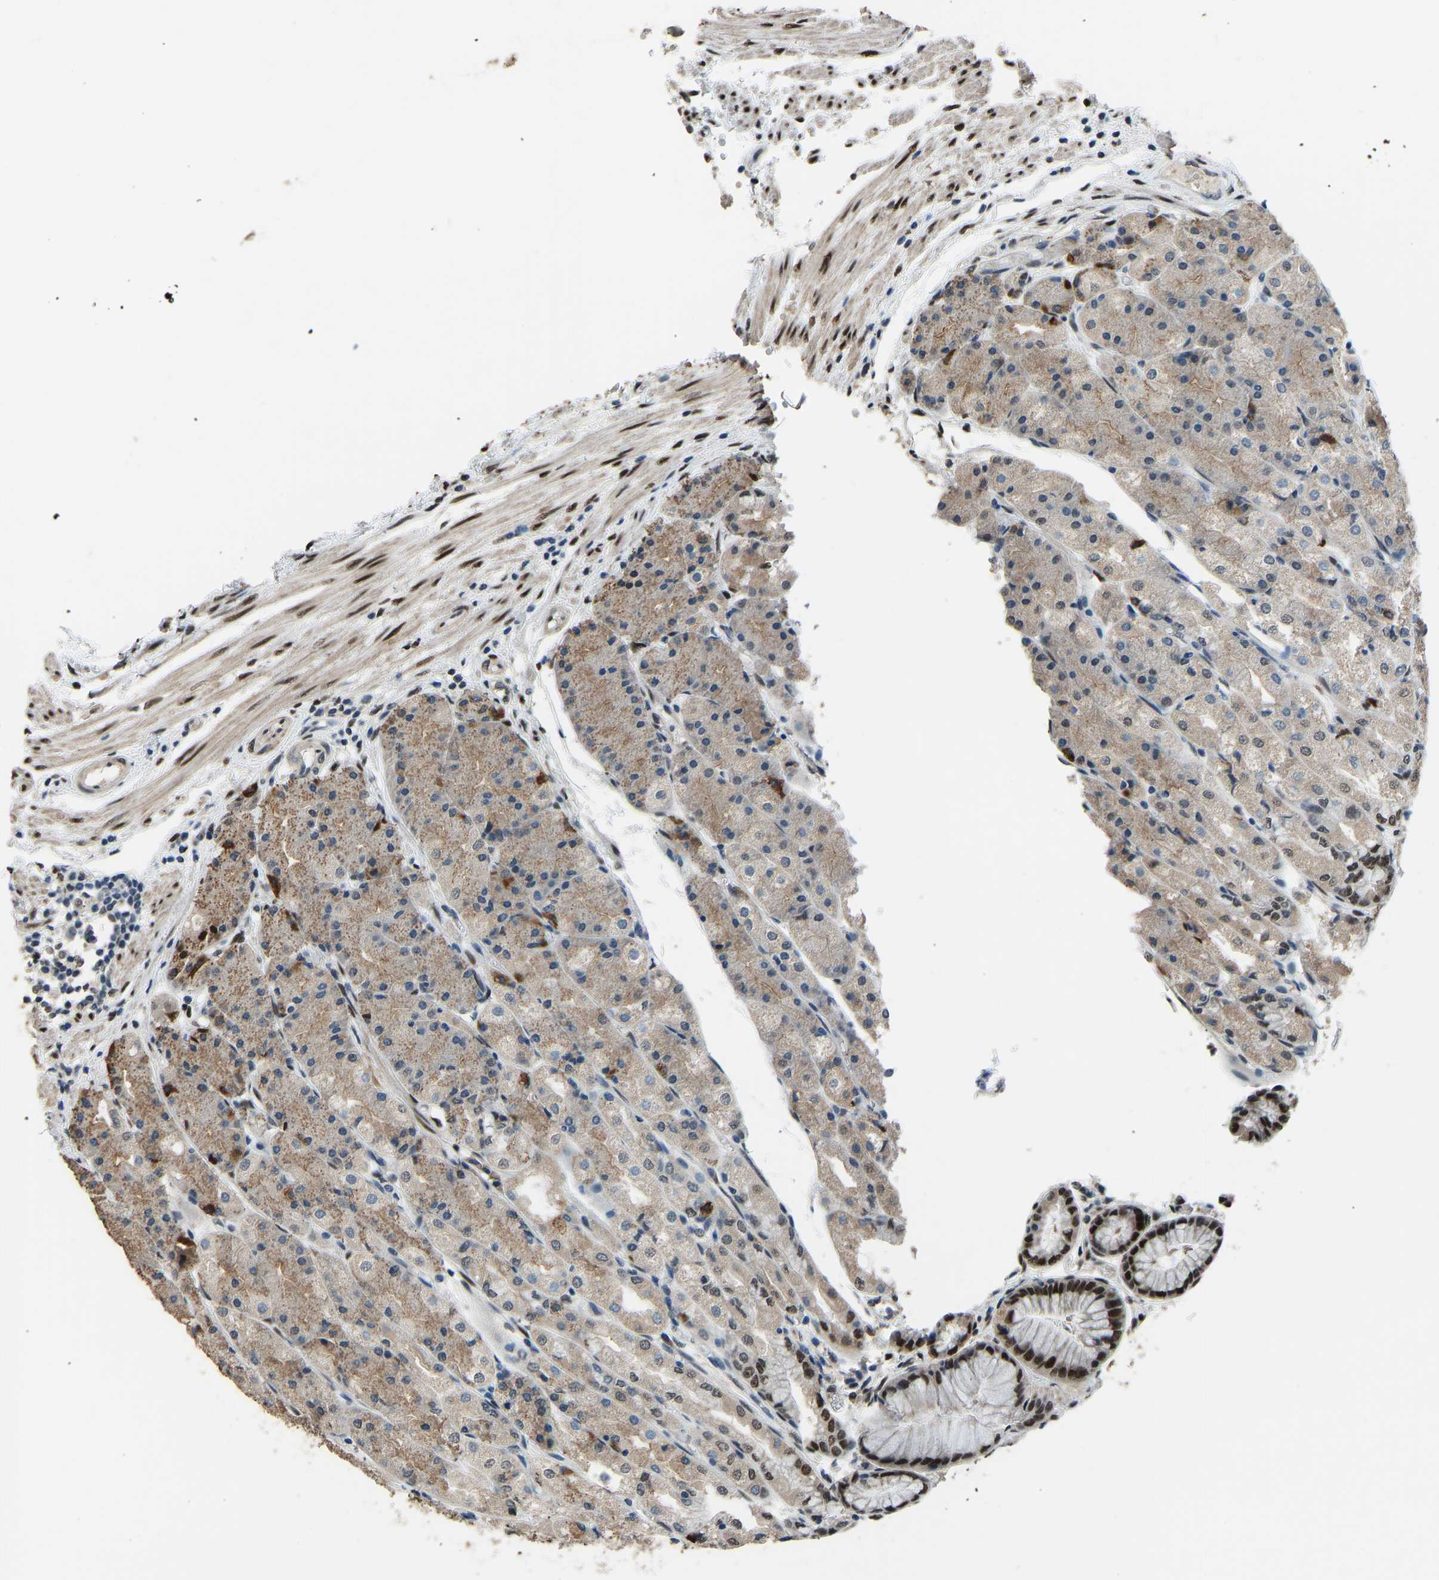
{"staining": {"intensity": "moderate", "quantity": "25%-75%", "location": "cytoplasmic/membranous"}, "tissue": "stomach", "cell_type": "Glandular cells", "image_type": "normal", "snomed": [{"axis": "morphology", "description": "Normal tissue, NOS"}, {"axis": "topography", "description": "Stomach, upper"}], "caption": "Immunohistochemistry (IHC) (DAB) staining of normal stomach shows moderate cytoplasmic/membranous protein positivity in about 25%-75% of glandular cells. (Brightfield microscopy of DAB IHC at high magnification).", "gene": "FOS", "patient": {"sex": "male", "age": 72}}